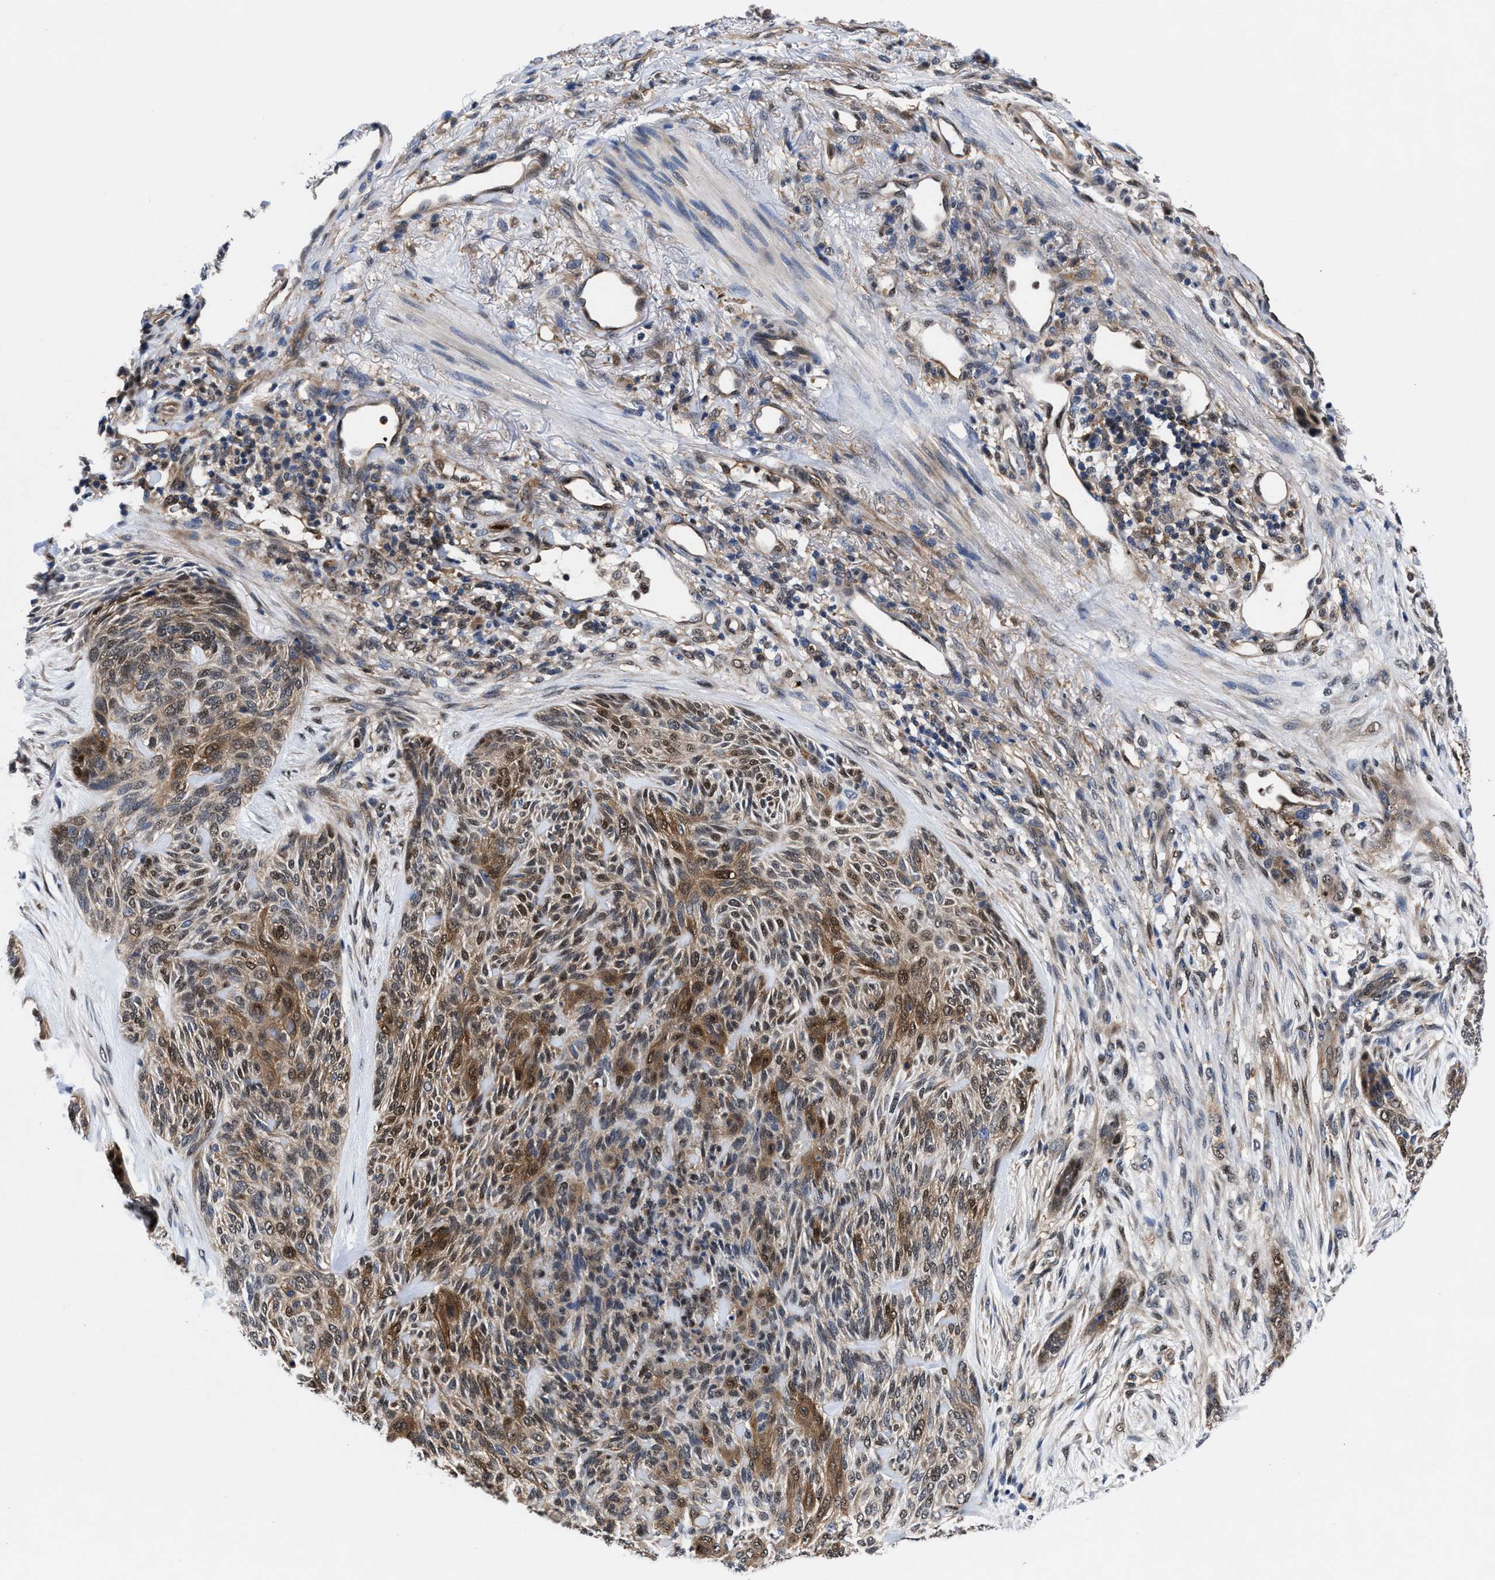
{"staining": {"intensity": "moderate", "quantity": ">75%", "location": "cytoplasmic/membranous,nuclear"}, "tissue": "skin cancer", "cell_type": "Tumor cells", "image_type": "cancer", "snomed": [{"axis": "morphology", "description": "Basal cell carcinoma"}, {"axis": "topography", "description": "Skin"}], "caption": "Immunohistochemistry (IHC) micrograph of neoplastic tissue: human skin cancer stained using immunohistochemistry (IHC) displays medium levels of moderate protein expression localized specifically in the cytoplasmic/membranous and nuclear of tumor cells, appearing as a cytoplasmic/membranous and nuclear brown color.", "gene": "ACLY", "patient": {"sex": "male", "age": 55}}